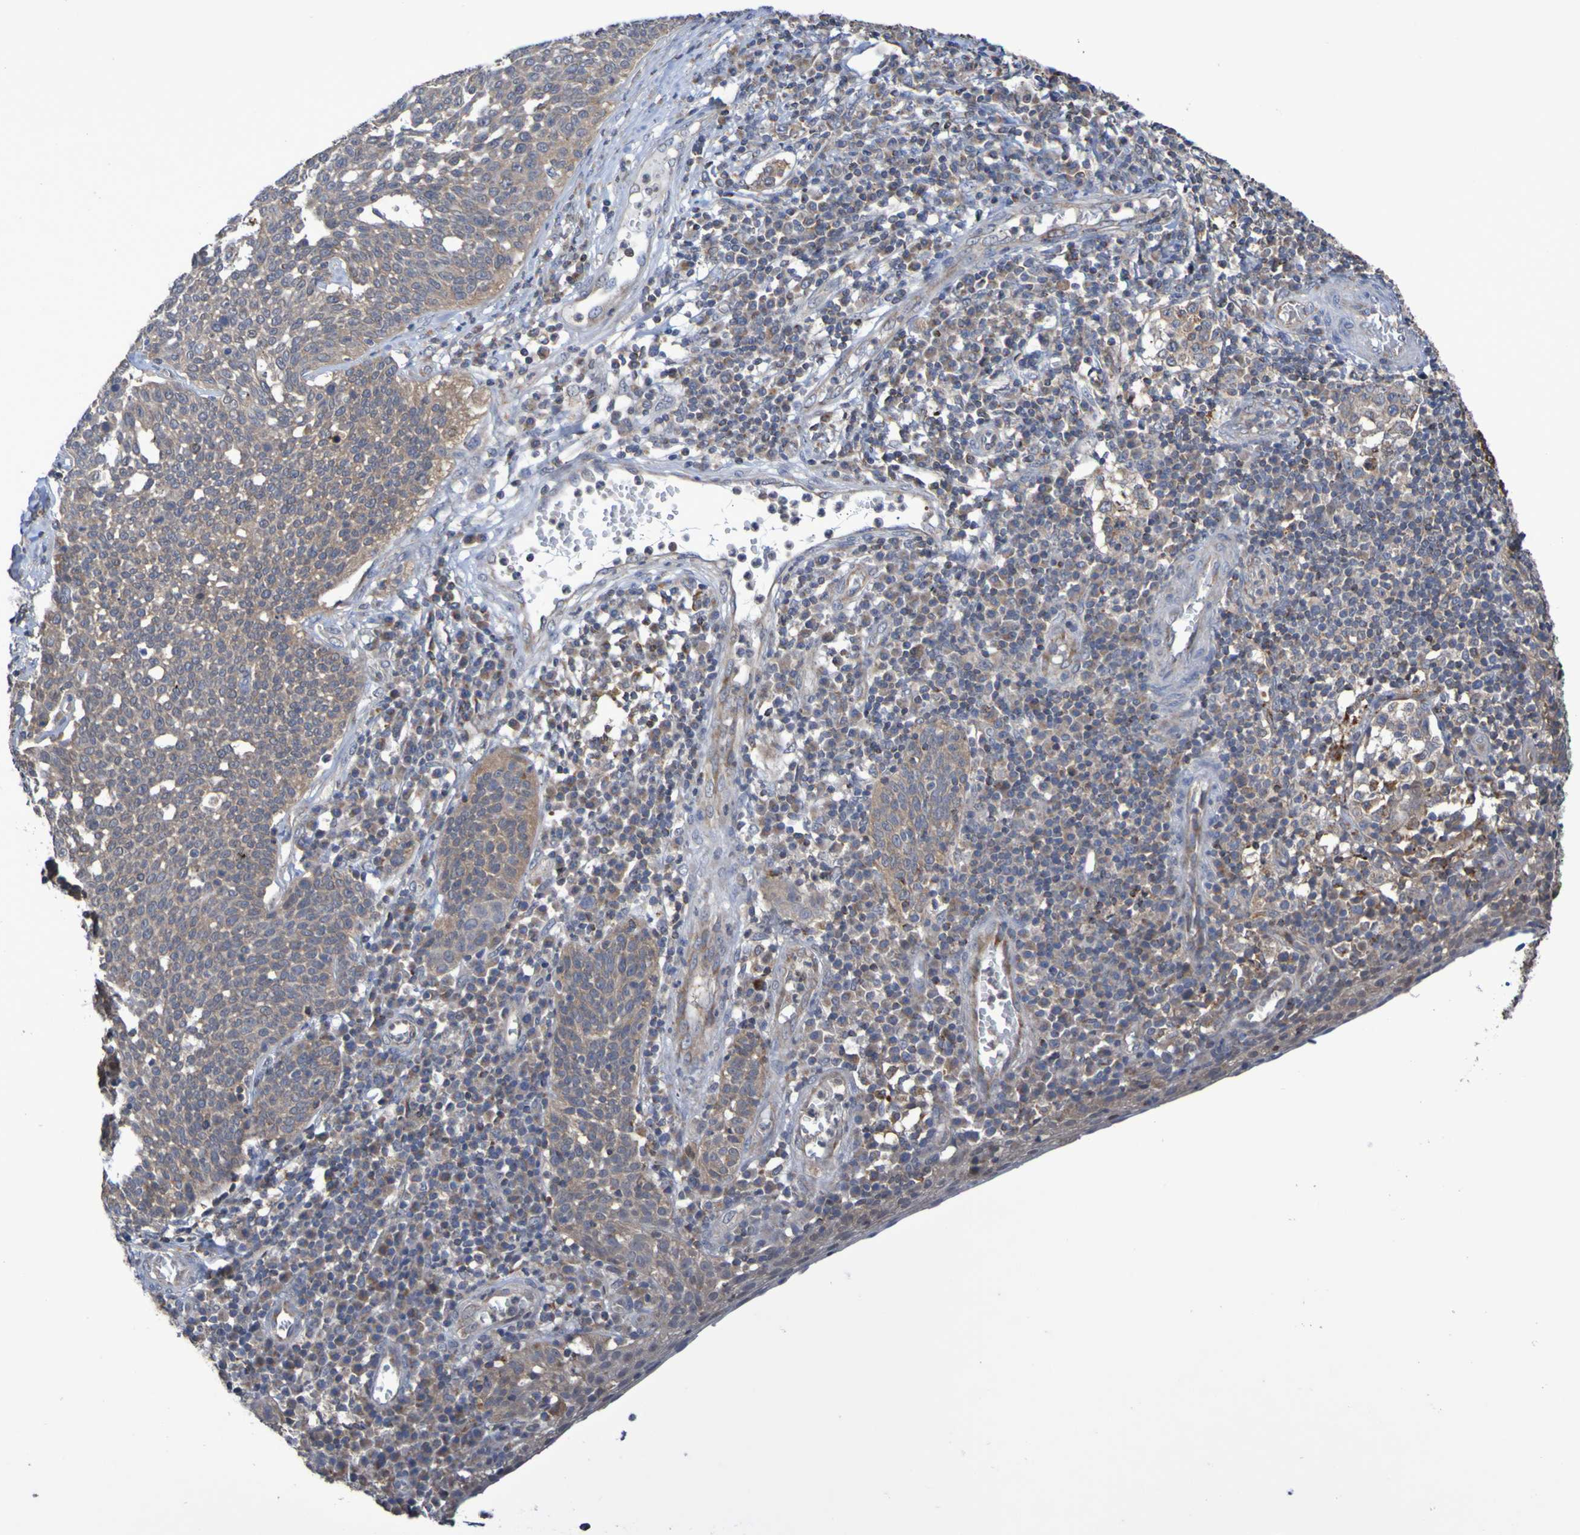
{"staining": {"intensity": "moderate", "quantity": "25%-75%", "location": "cytoplasmic/membranous"}, "tissue": "cervical cancer", "cell_type": "Tumor cells", "image_type": "cancer", "snomed": [{"axis": "morphology", "description": "Squamous cell carcinoma, NOS"}, {"axis": "topography", "description": "Cervix"}], "caption": "Moderate cytoplasmic/membranous protein expression is seen in about 25%-75% of tumor cells in cervical cancer.", "gene": "C3orf18", "patient": {"sex": "female", "age": 34}}